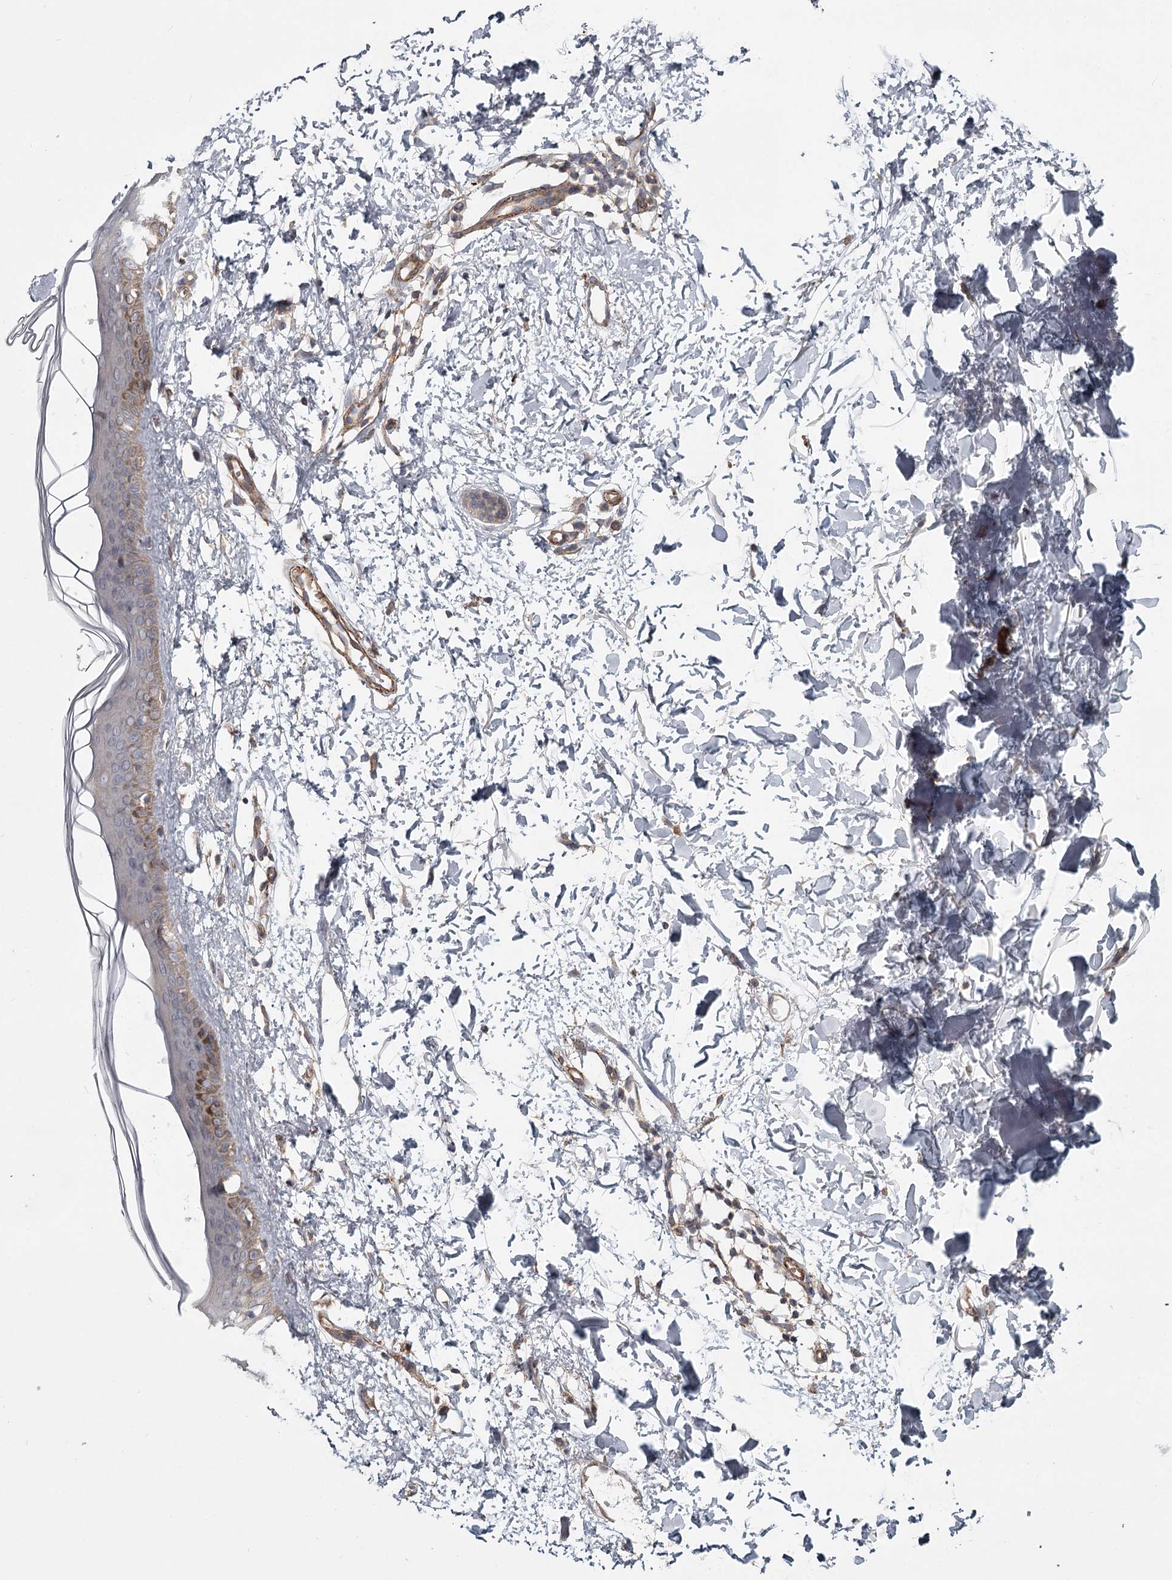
{"staining": {"intensity": "negative", "quantity": "none", "location": "none"}, "tissue": "skin", "cell_type": "Fibroblasts", "image_type": "normal", "snomed": [{"axis": "morphology", "description": "Normal tissue, NOS"}, {"axis": "topography", "description": "Skin"}], "caption": "Image shows no protein positivity in fibroblasts of unremarkable skin.", "gene": "DHRS9", "patient": {"sex": "female", "age": 58}}